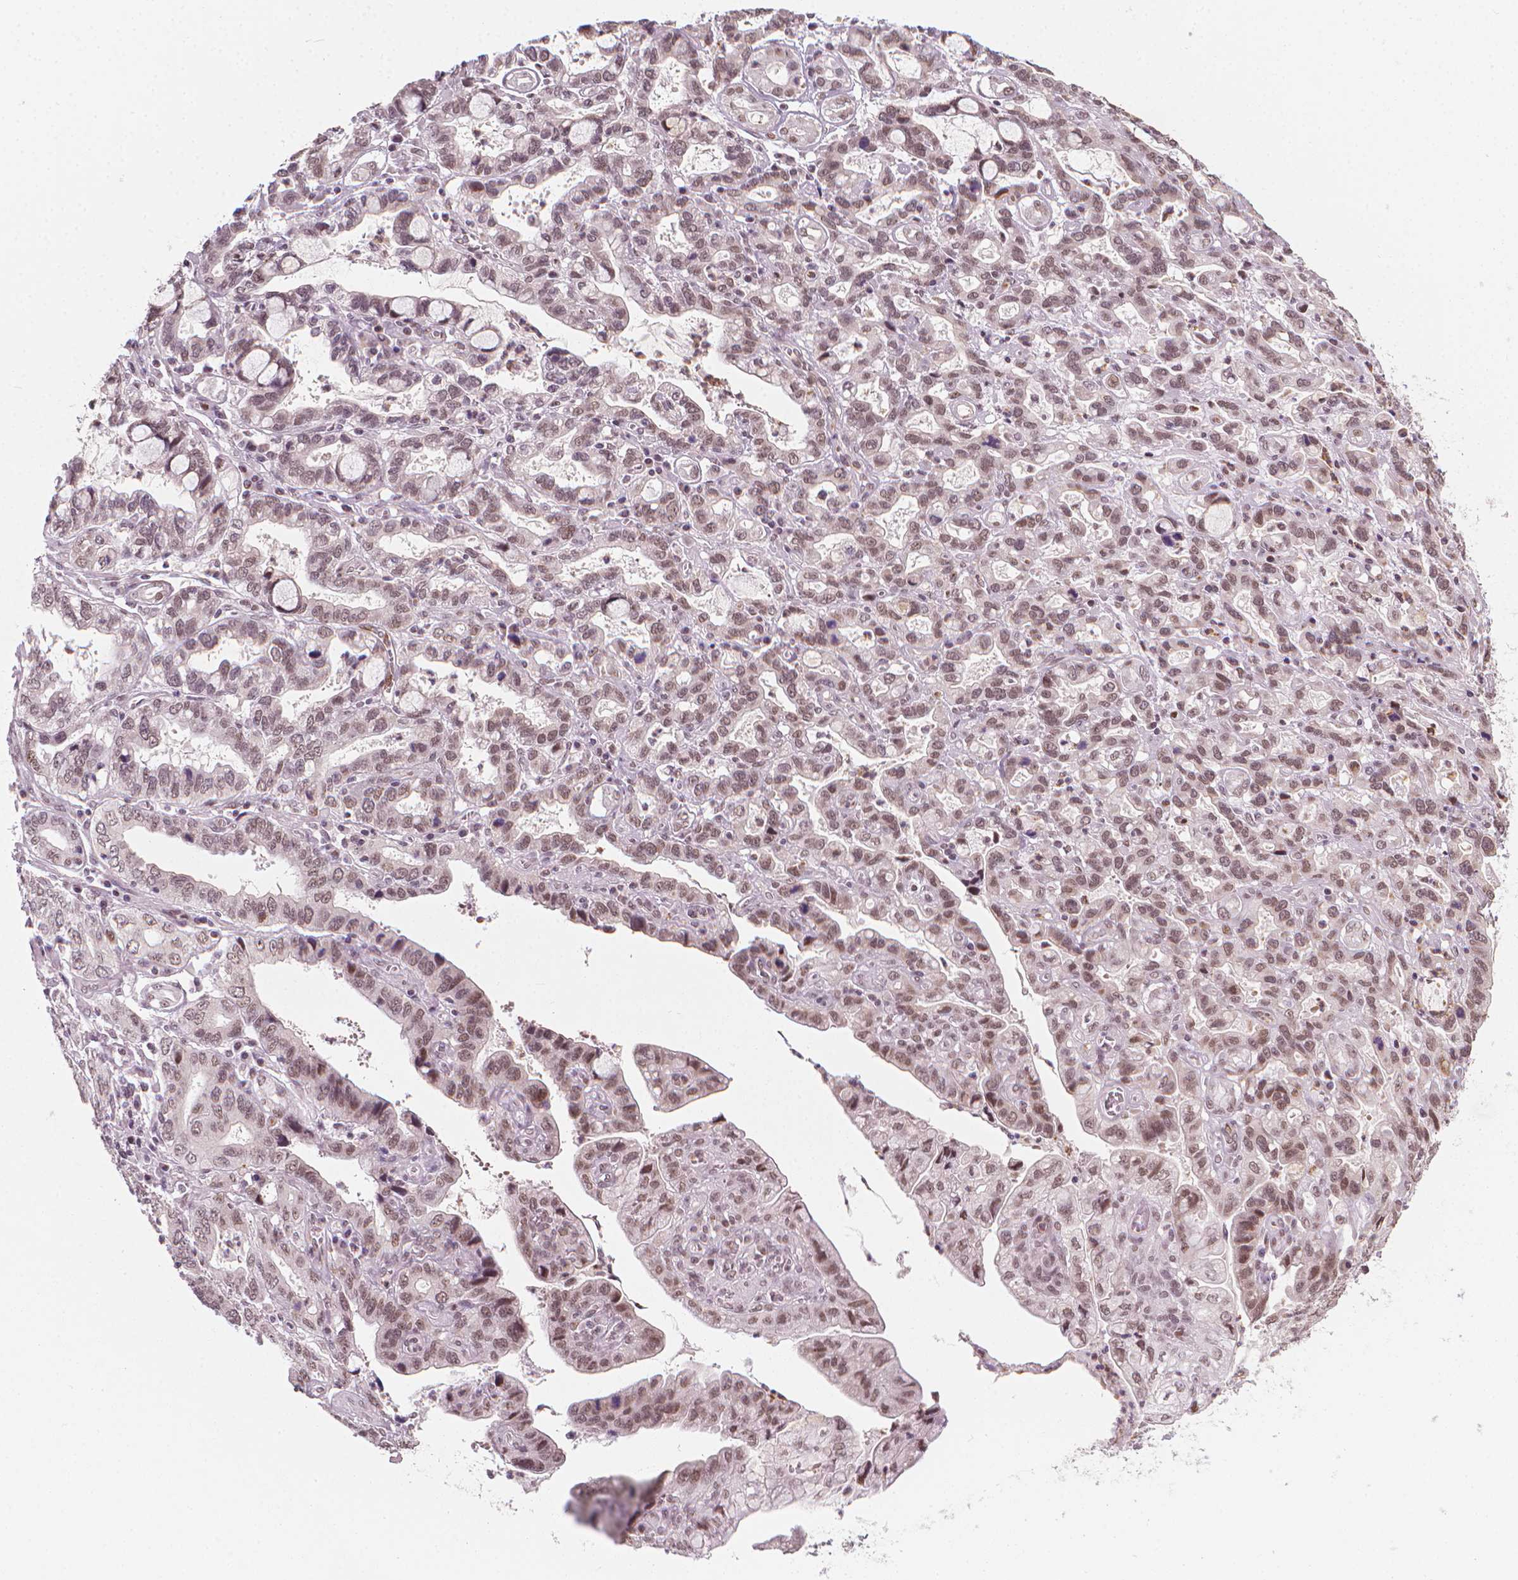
{"staining": {"intensity": "weak", "quantity": ">75%", "location": "nuclear"}, "tissue": "stomach cancer", "cell_type": "Tumor cells", "image_type": "cancer", "snomed": [{"axis": "morphology", "description": "Adenocarcinoma, NOS"}, {"axis": "topography", "description": "Stomach, lower"}], "caption": "DAB immunohistochemical staining of stomach cancer demonstrates weak nuclear protein positivity in about >75% of tumor cells.", "gene": "CDKN1C", "patient": {"sex": "female", "age": 76}}